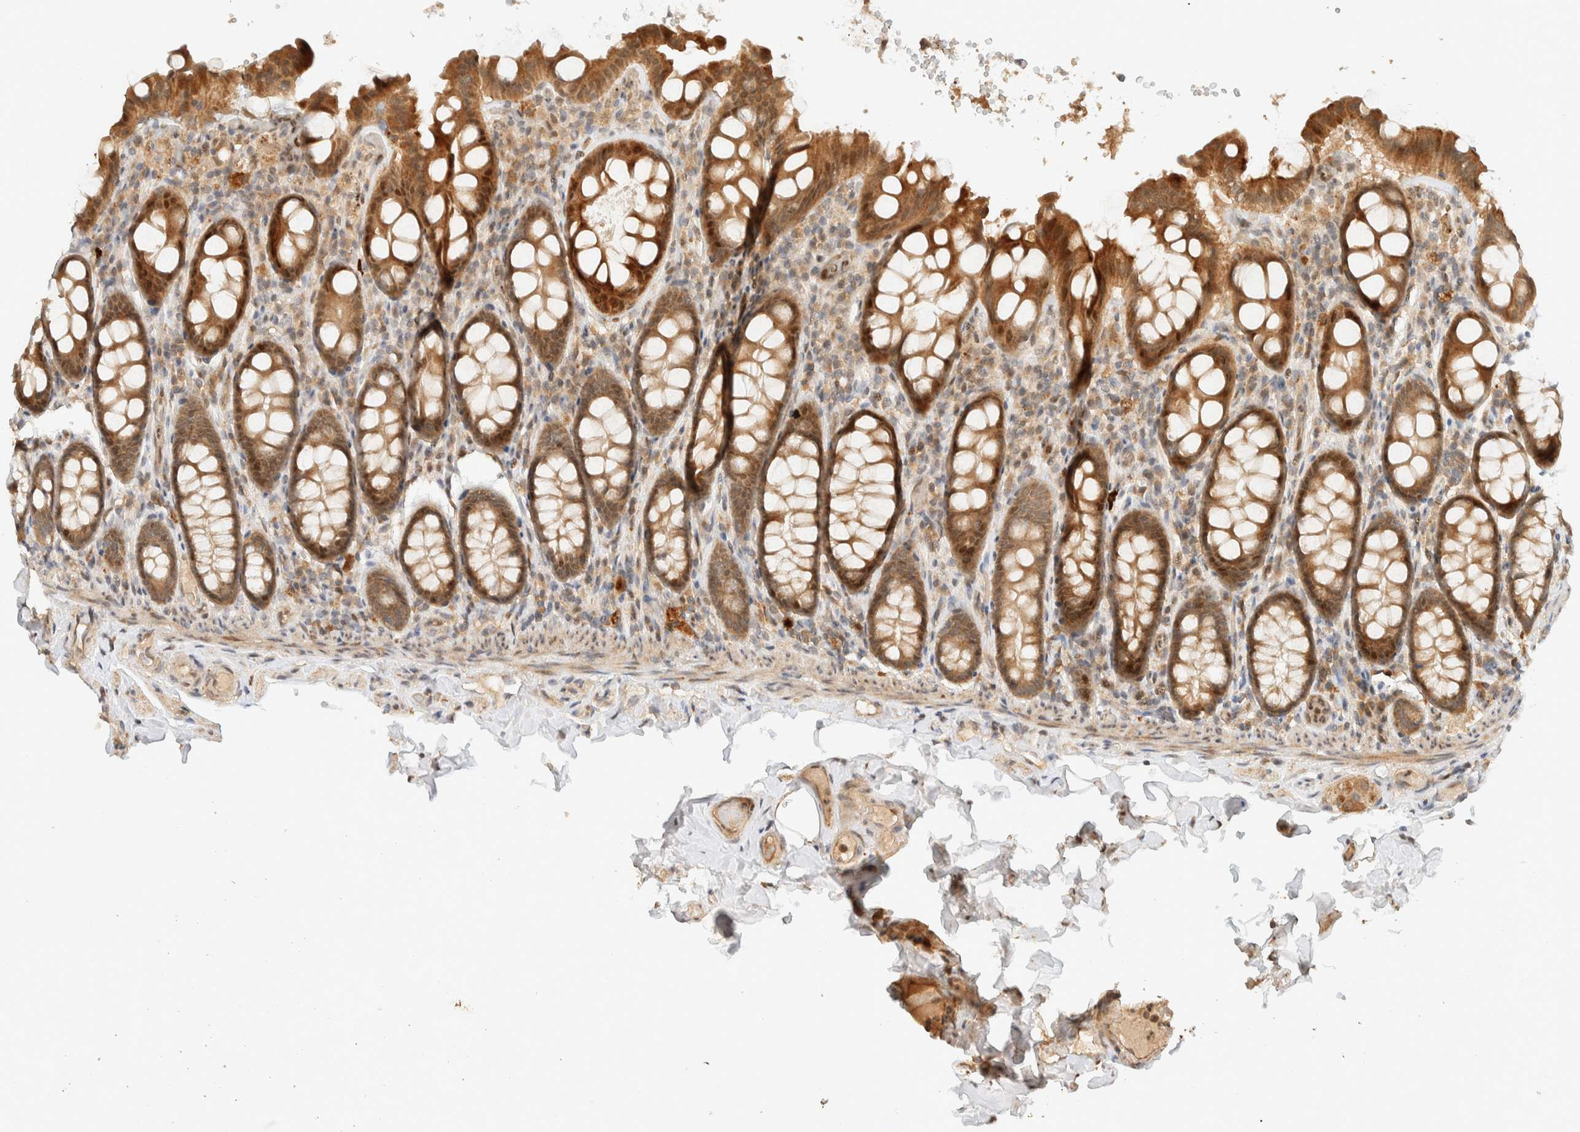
{"staining": {"intensity": "moderate", "quantity": ">75%", "location": "cytoplasmic/membranous"}, "tissue": "colon", "cell_type": "Endothelial cells", "image_type": "normal", "snomed": [{"axis": "morphology", "description": "Normal tissue, NOS"}, {"axis": "topography", "description": "Colon"}, {"axis": "topography", "description": "Peripheral nerve tissue"}], "caption": "Colon stained with IHC demonstrates moderate cytoplasmic/membranous staining in approximately >75% of endothelial cells. The staining was performed using DAB (3,3'-diaminobenzidine), with brown indicating positive protein expression. Nuclei are stained blue with hematoxylin.", "gene": "ZBTB34", "patient": {"sex": "female", "age": 61}}